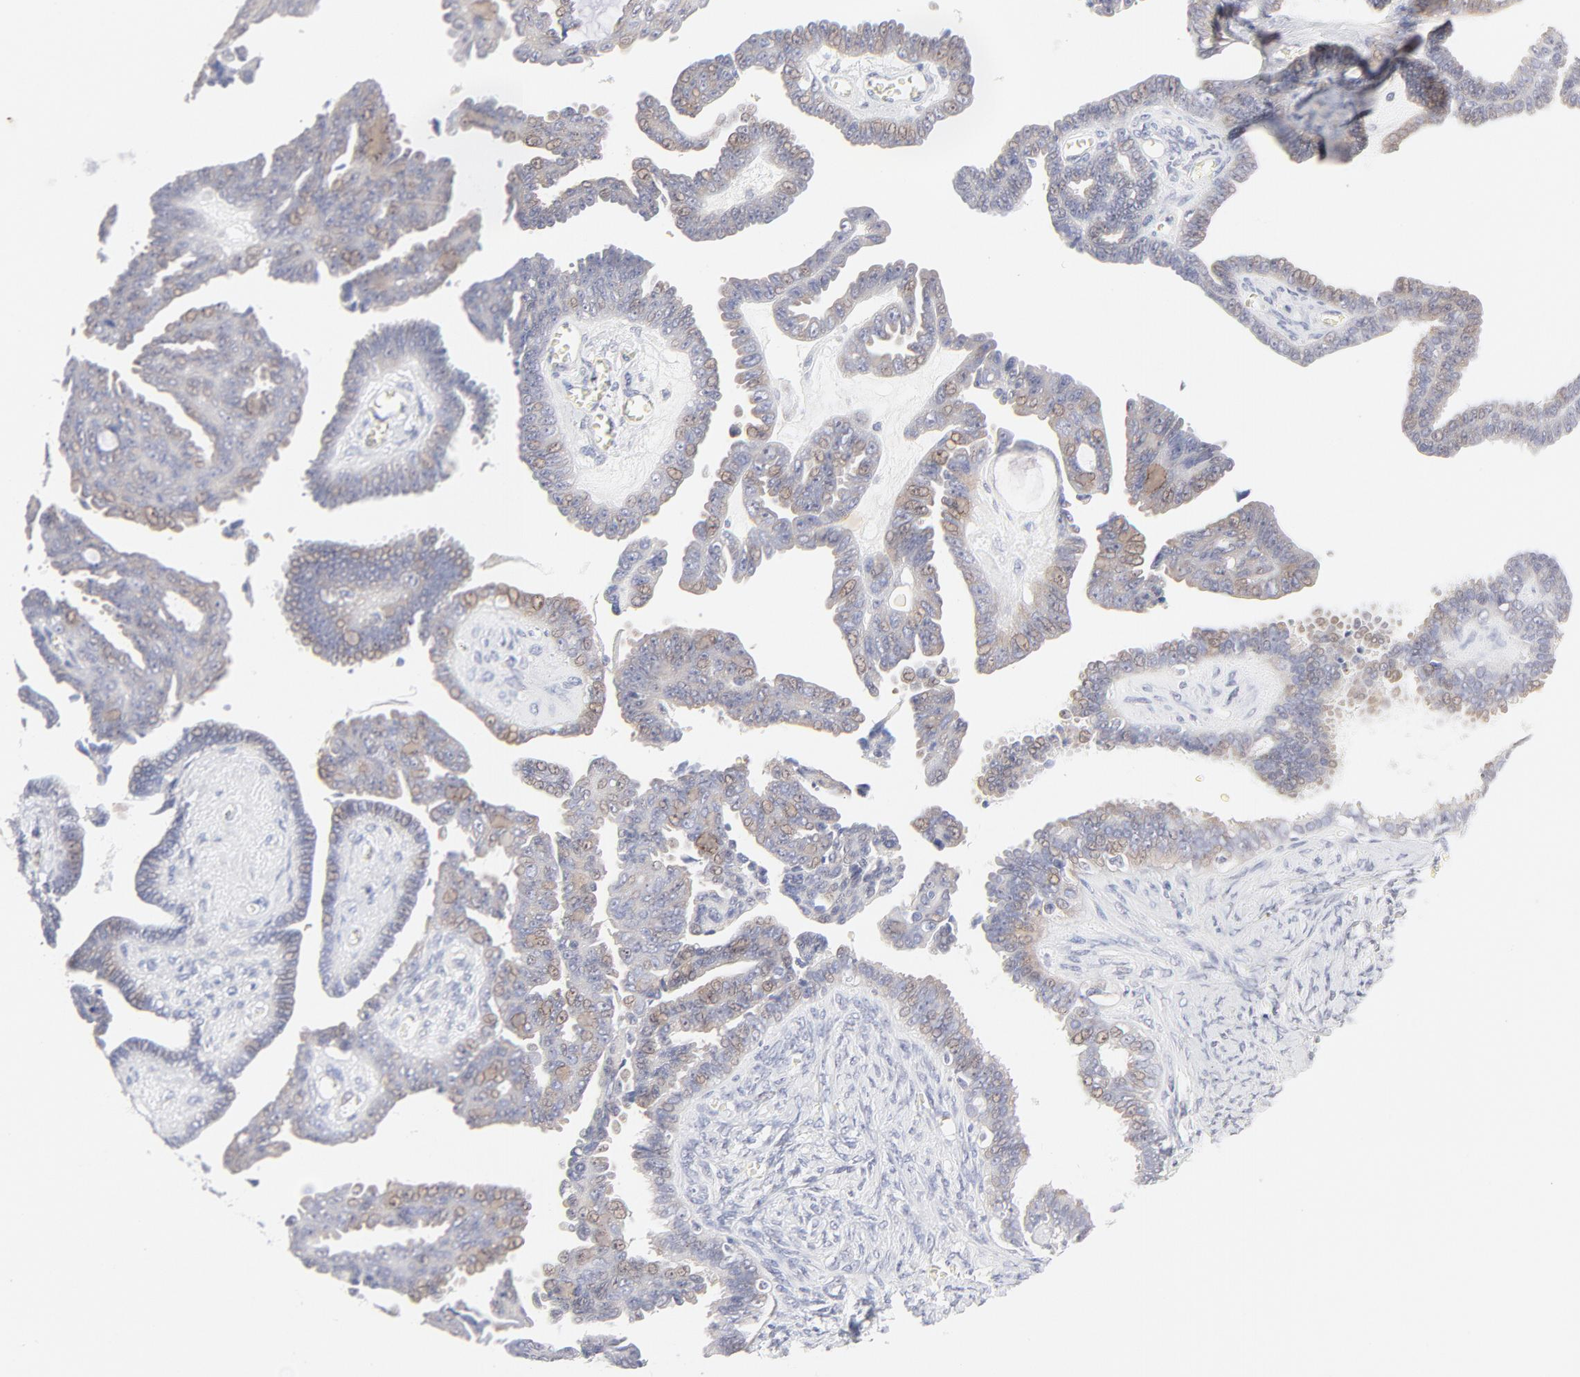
{"staining": {"intensity": "weak", "quantity": "25%-75%", "location": "cytoplasmic/membranous"}, "tissue": "ovarian cancer", "cell_type": "Tumor cells", "image_type": "cancer", "snomed": [{"axis": "morphology", "description": "Cystadenocarcinoma, serous, NOS"}, {"axis": "topography", "description": "Ovary"}], "caption": "Protein analysis of ovarian cancer (serous cystadenocarcinoma) tissue demonstrates weak cytoplasmic/membranous expression in approximately 25%-75% of tumor cells.", "gene": "NKX2-2", "patient": {"sex": "female", "age": 71}}